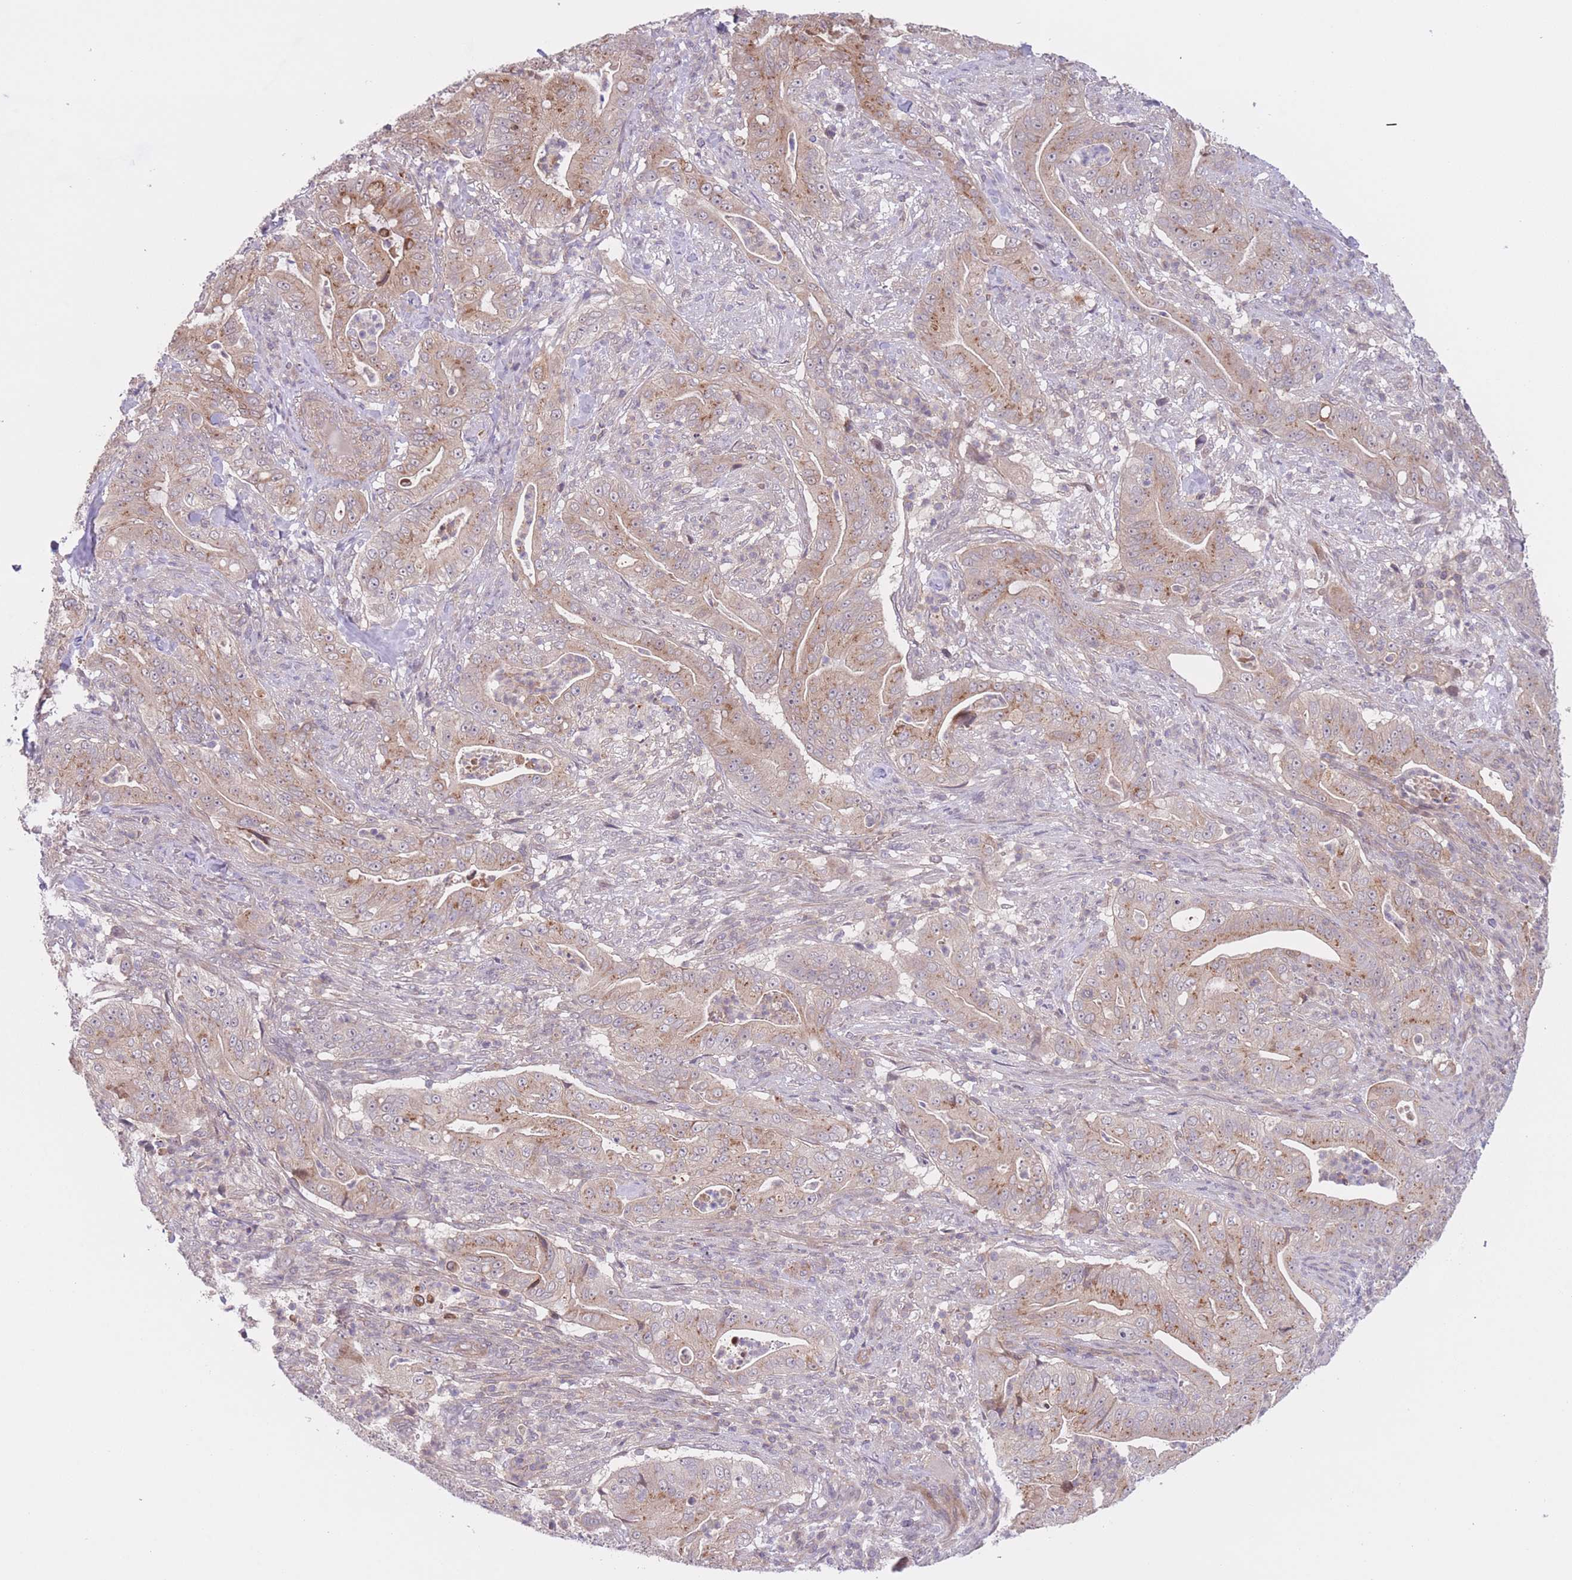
{"staining": {"intensity": "moderate", "quantity": "25%-75%", "location": "cytoplasmic/membranous"}, "tissue": "pancreatic cancer", "cell_type": "Tumor cells", "image_type": "cancer", "snomed": [{"axis": "morphology", "description": "Adenocarcinoma, NOS"}, {"axis": "topography", "description": "Pancreas"}], "caption": "Immunohistochemical staining of human pancreatic cancer (adenocarcinoma) exhibits medium levels of moderate cytoplasmic/membranous protein positivity in approximately 25%-75% of tumor cells.", "gene": "FUT5", "patient": {"sex": "male", "age": 71}}